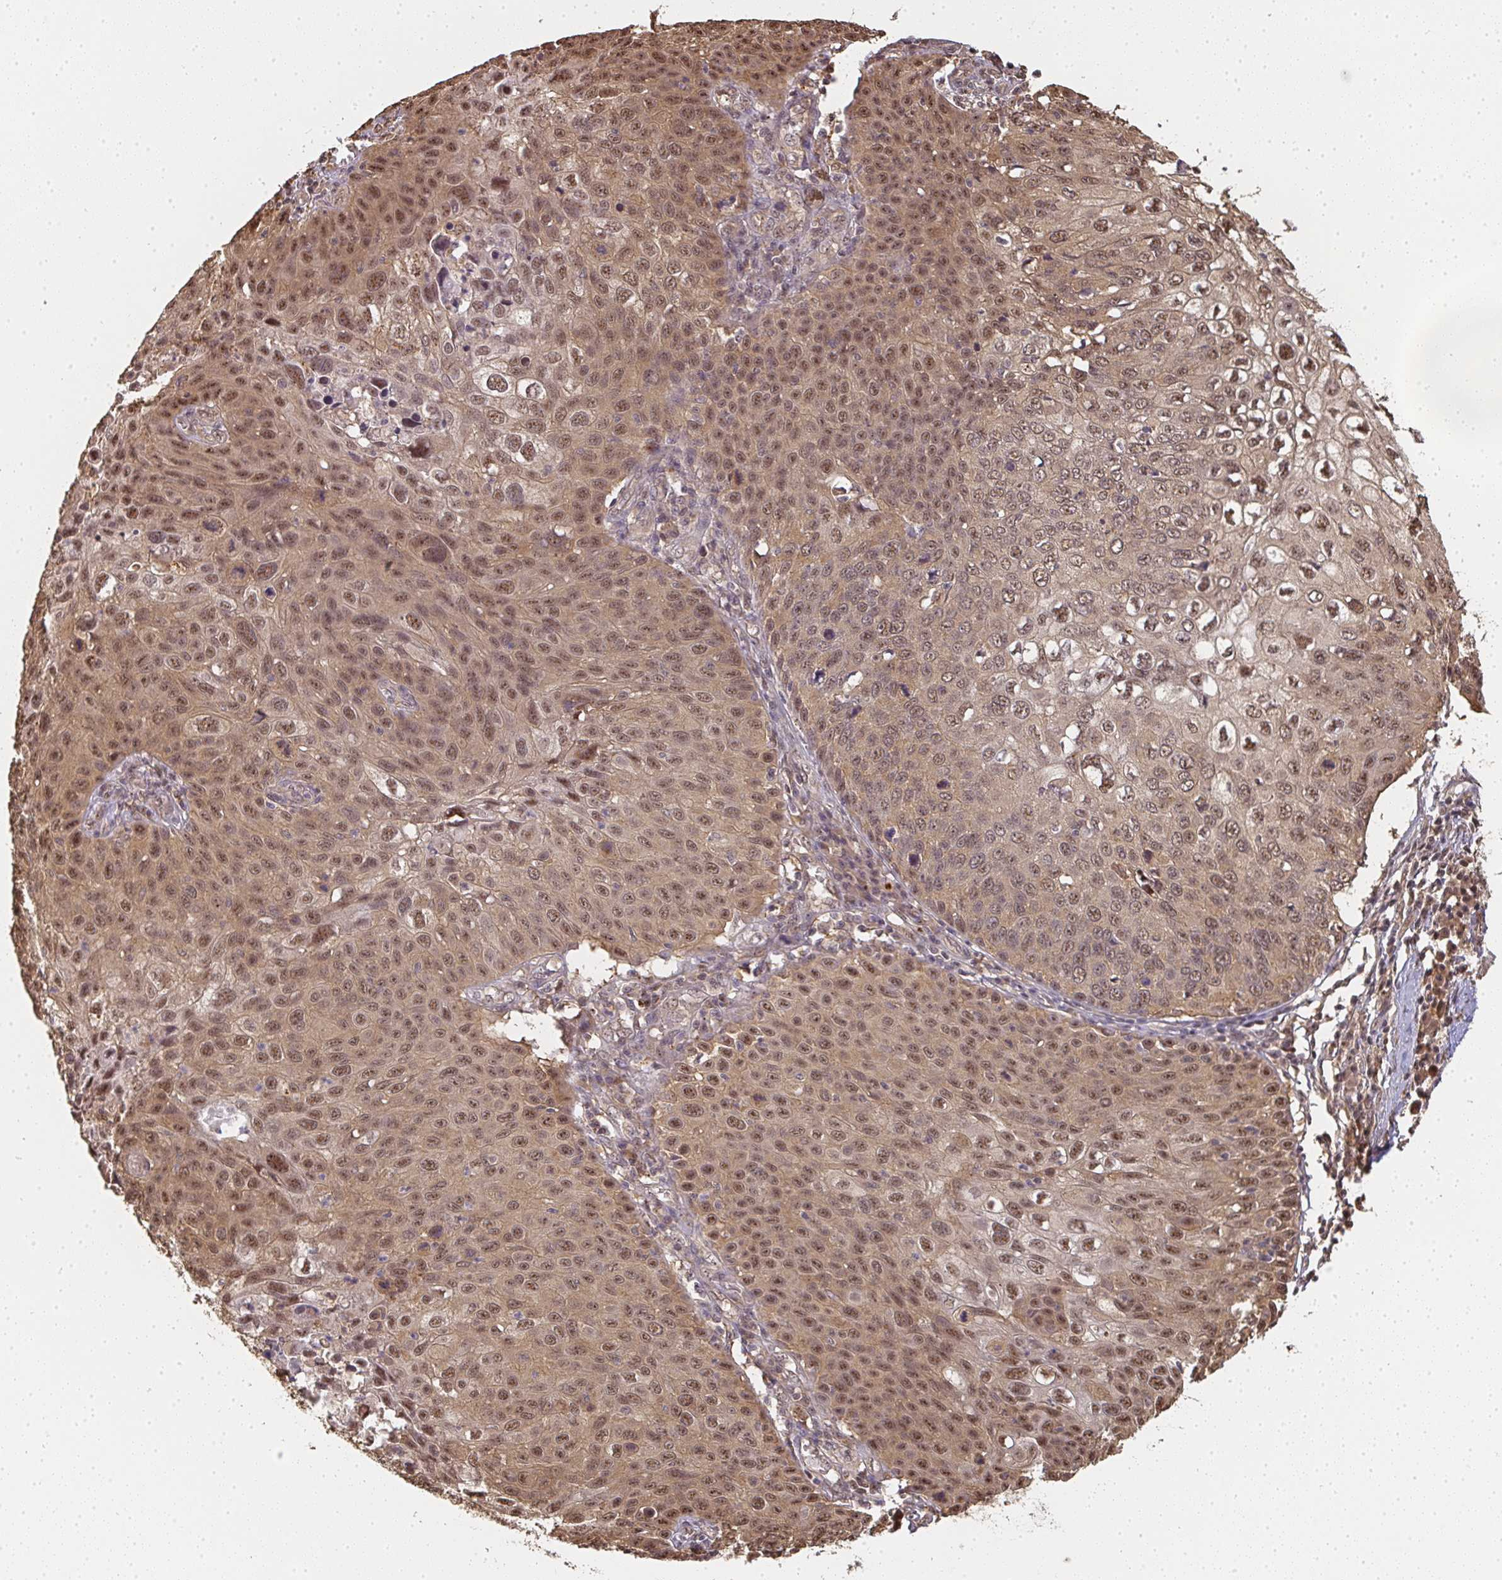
{"staining": {"intensity": "moderate", "quantity": ">75%", "location": "cytoplasmic/membranous,nuclear"}, "tissue": "skin cancer", "cell_type": "Tumor cells", "image_type": "cancer", "snomed": [{"axis": "morphology", "description": "Squamous cell carcinoma, NOS"}, {"axis": "topography", "description": "Skin"}], "caption": "A micrograph of human skin cancer (squamous cell carcinoma) stained for a protein shows moderate cytoplasmic/membranous and nuclear brown staining in tumor cells.", "gene": "SLC35B3", "patient": {"sex": "male", "age": 87}}